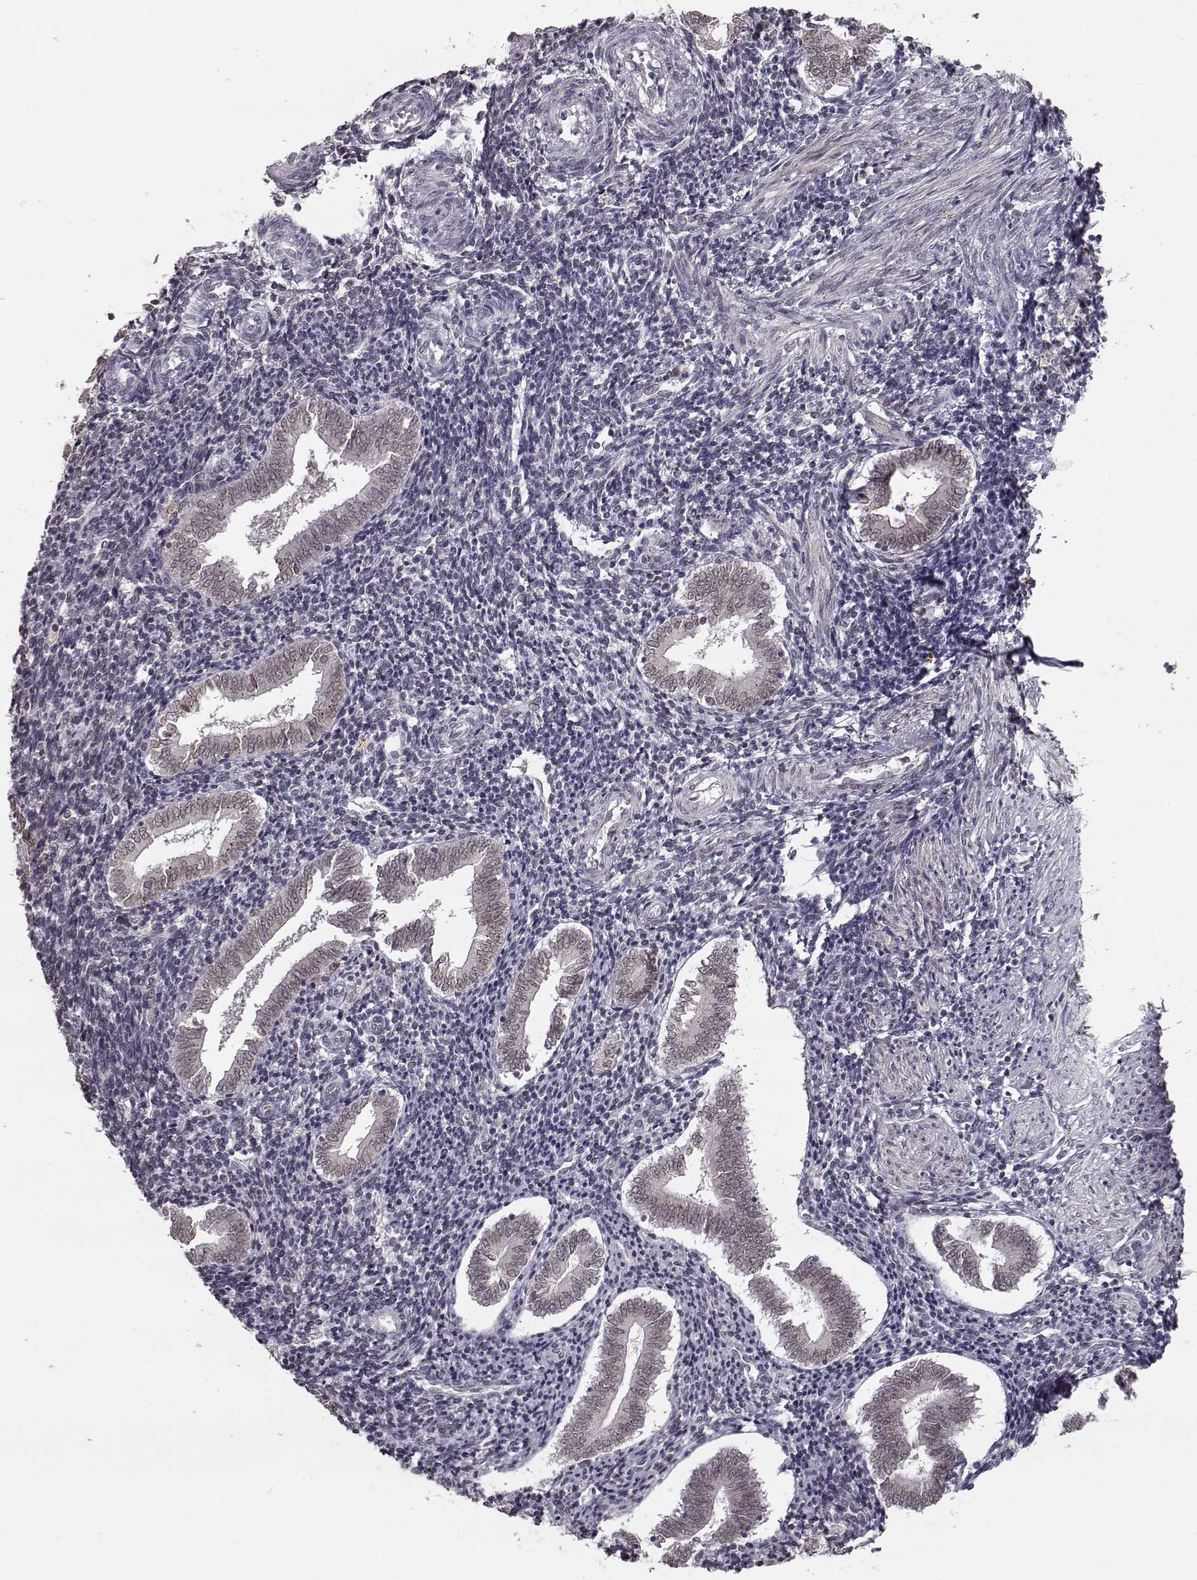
{"staining": {"intensity": "negative", "quantity": "none", "location": "none"}, "tissue": "endometrium", "cell_type": "Cells in endometrial stroma", "image_type": "normal", "snomed": [{"axis": "morphology", "description": "Normal tissue, NOS"}, {"axis": "topography", "description": "Endometrium"}], "caption": "DAB (3,3'-diaminobenzidine) immunohistochemical staining of normal endometrium shows no significant expression in cells in endometrial stroma.", "gene": "NUP37", "patient": {"sex": "female", "age": 25}}